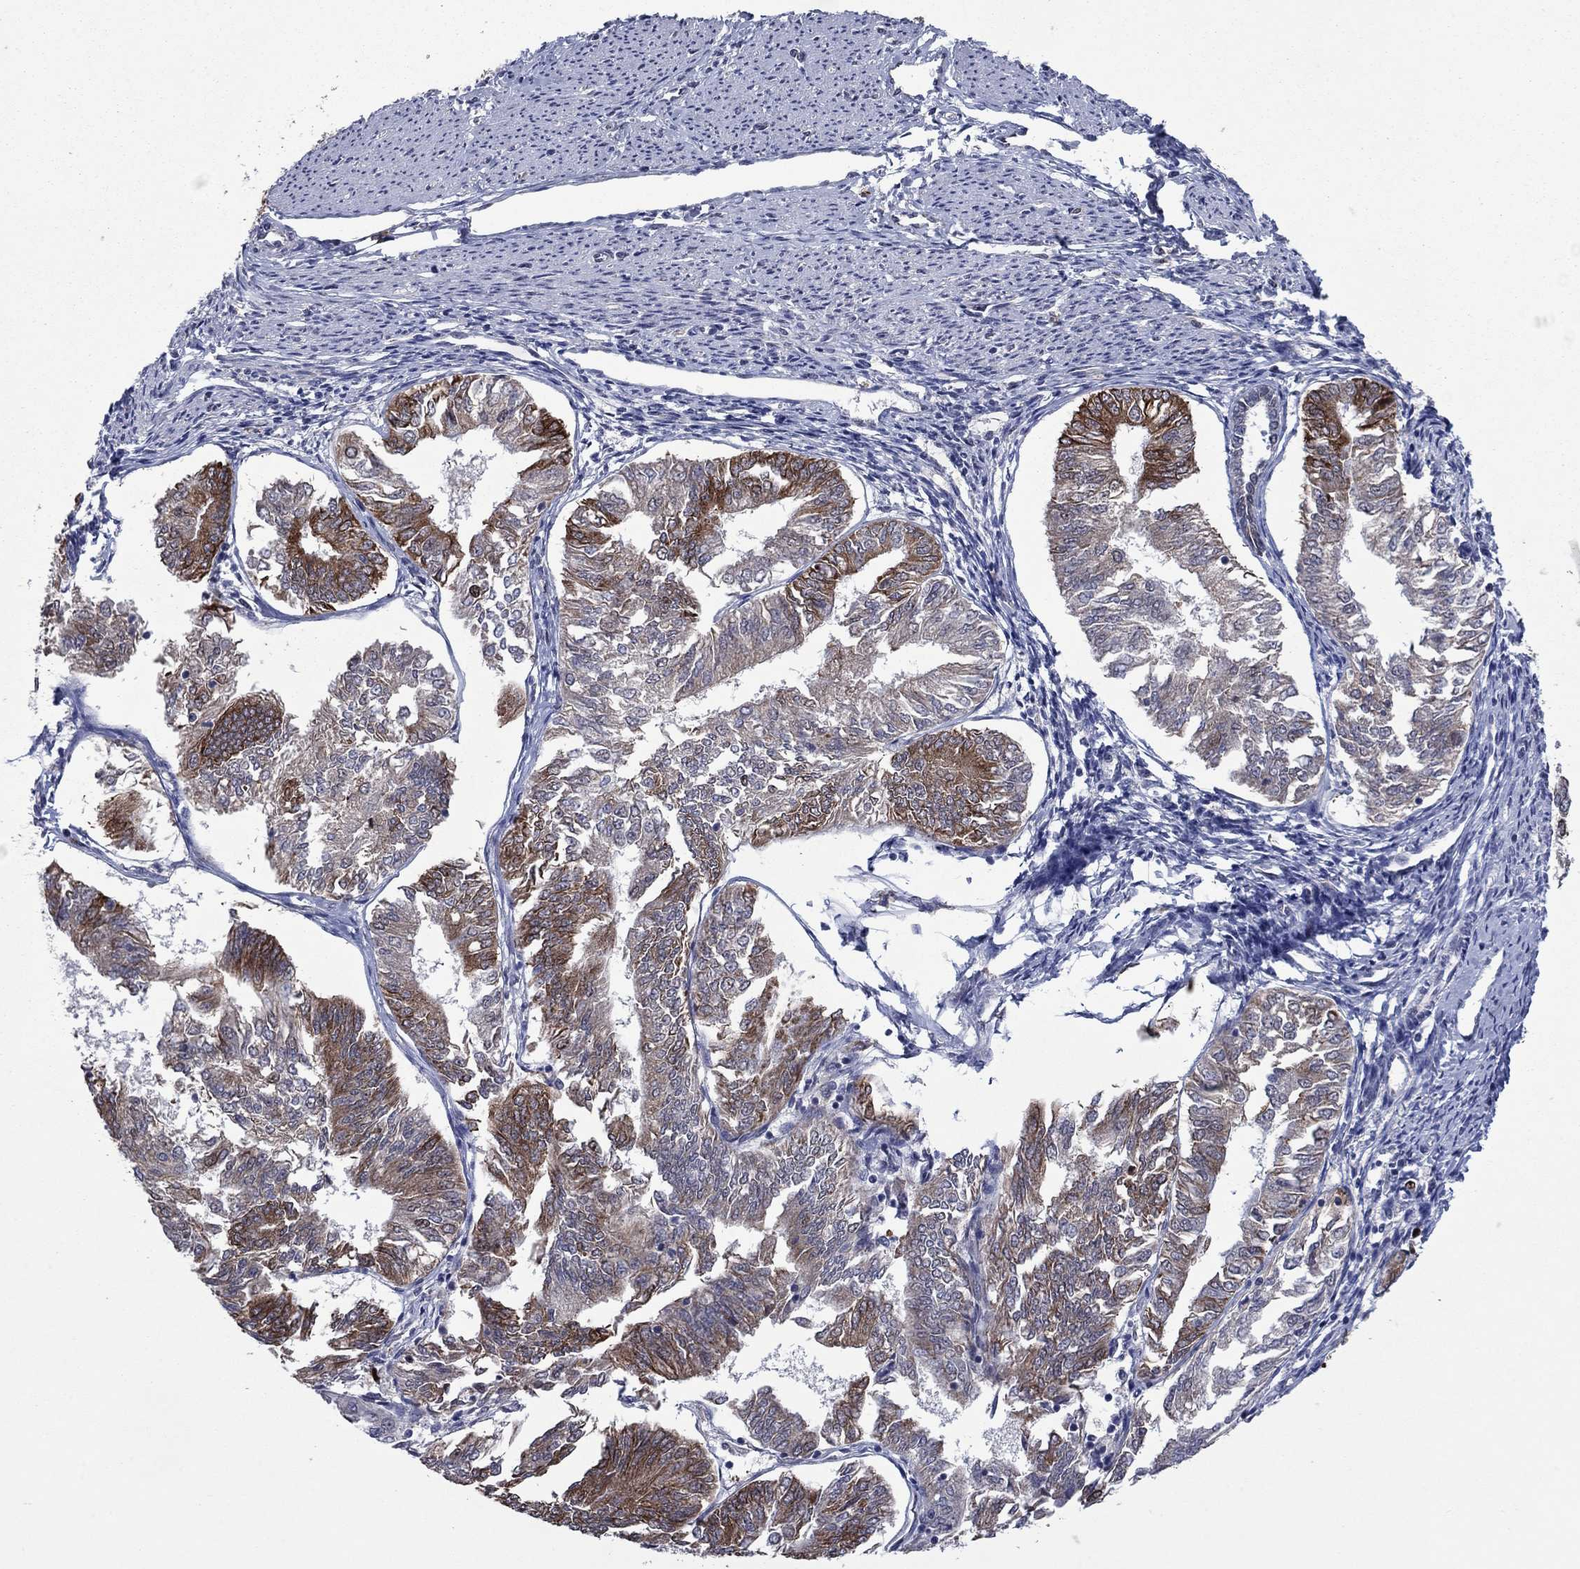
{"staining": {"intensity": "strong", "quantity": "25%-75%", "location": "cytoplasmic/membranous"}, "tissue": "endometrial cancer", "cell_type": "Tumor cells", "image_type": "cancer", "snomed": [{"axis": "morphology", "description": "Adenocarcinoma, NOS"}, {"axis": "topography", "description": "Endometrium"}], "caption": "There is high levels of strong cytoplasmic/membranous expression in tumor cells of endometrial cancer, as demonstrated by immunohistochemical staining (brown color).", "gene": "CDCA5", "patient": {"sex": "female", "age": 58}}